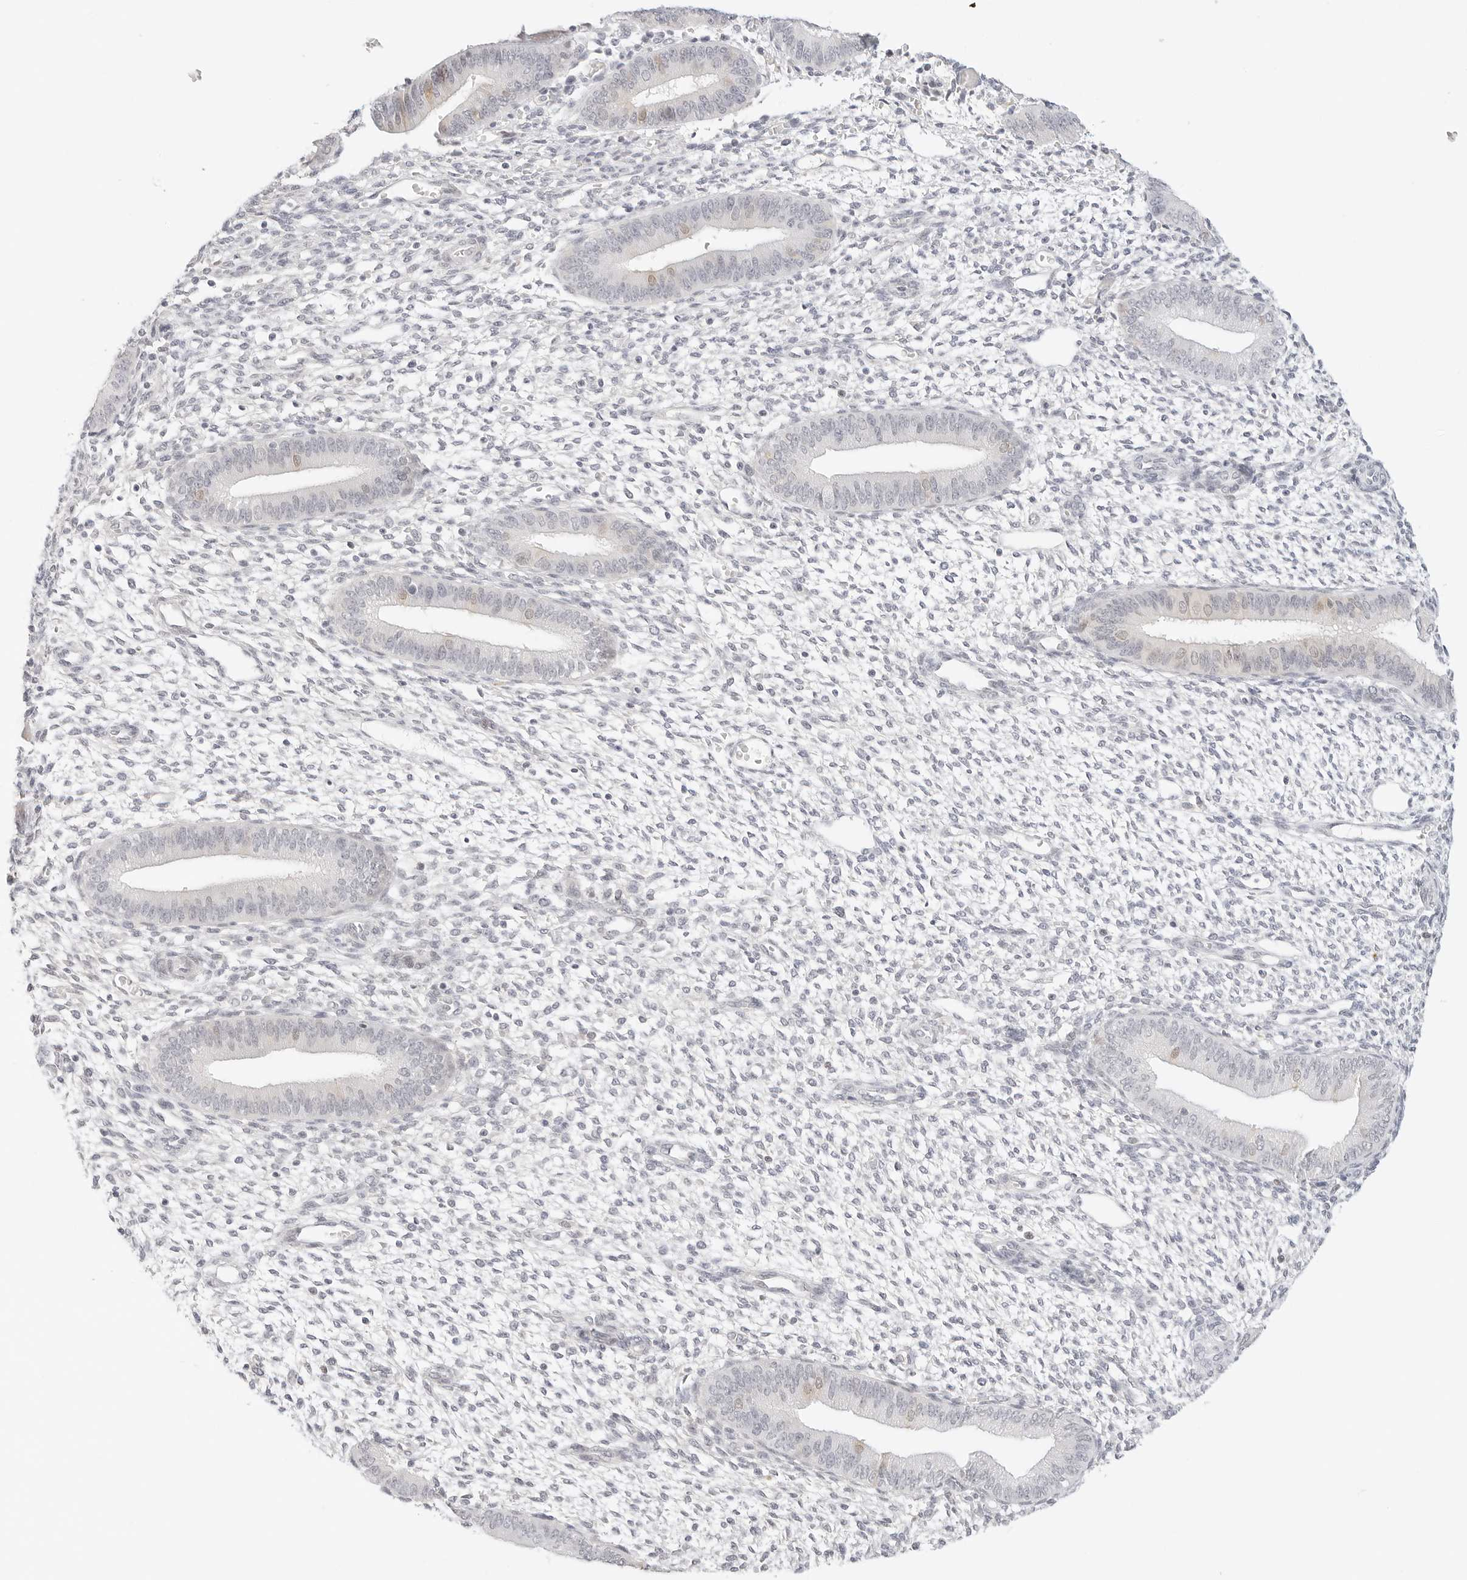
{"staining": {"intensity": "negative", "quantity": "none", "location": "none"}, "tissue": "endometrium", "cell_type": "Cells in endometrial stroma", "image_type": "normal", "snomed": [{"axis": "morphology", "description": "Normal tissue, NOS"}, {"axis": "topography", "description": "Endometrium"}], "caption": "High magnification brightfield microscopy of unremarkable endometrium stained with DAB (brown) and counterstained with hematoxylin (blue): cells in endometrial stroma show no significant staining. (Immunohistochemistry (ihc), brightfield microscopy, high magnification).", "gene": "XKR4", "patient": {"sex": "female", "age": 46}}